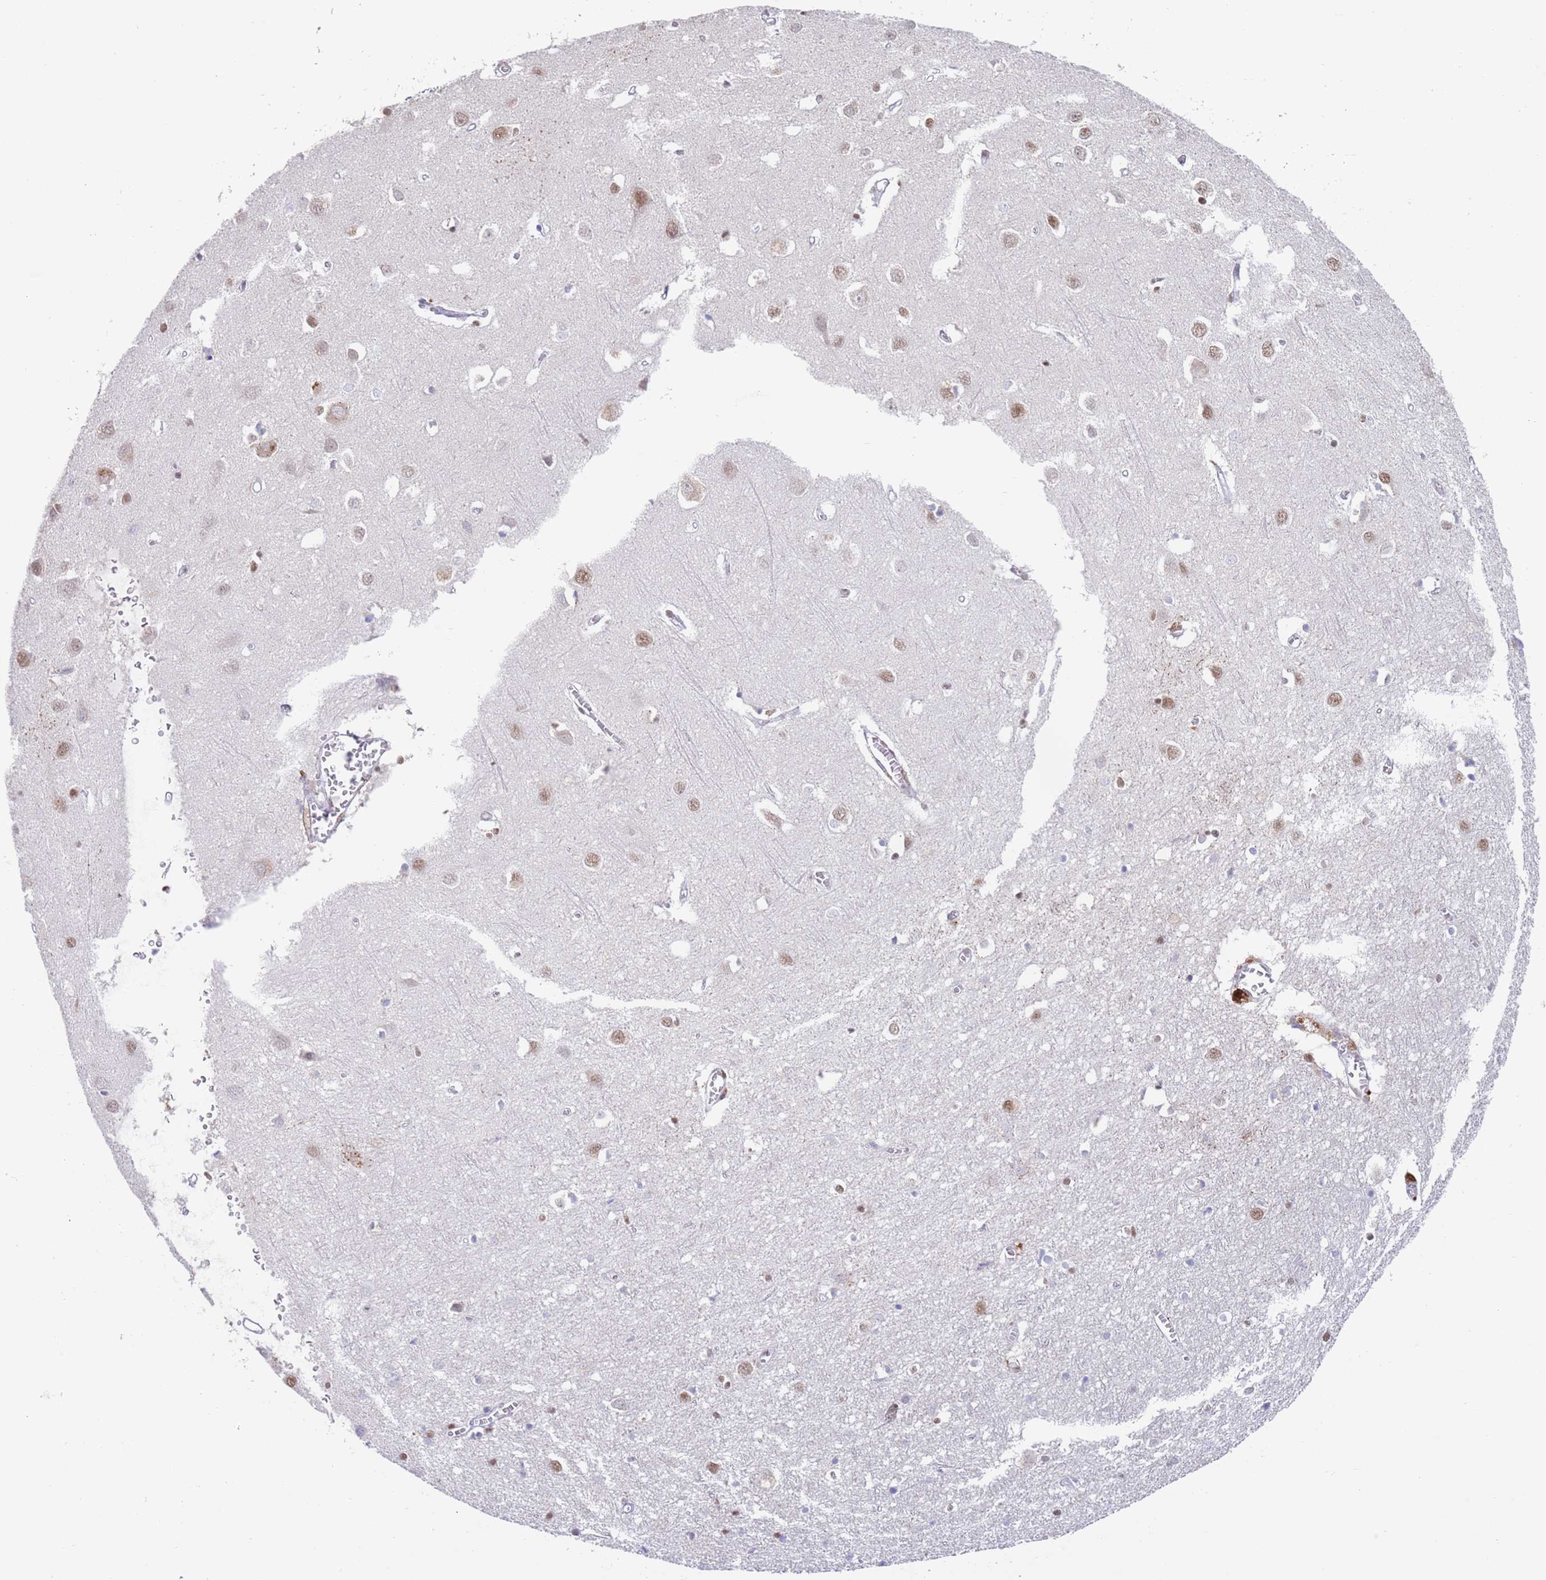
{"staining": {"intensity": "negative", "quantity": "none", "location": "none"}, "tissue": "cerebral cortex", "cell_type": "Endothelial cells", "image_type": "normal", "snomed": [{"axis": "morphology", "description": "Normal tissue, NOS"}, {"axis": "topography", "description": "Cerebral cortex"}], "caption": "DAB immunohistochemical staining of normal cerebral cortex shows no significant expression in endothelial cells. (DAB immunohistochemistry, high magnification).", "gene": "ZNF382", "patient": {"sex": "female", "age": 64}}